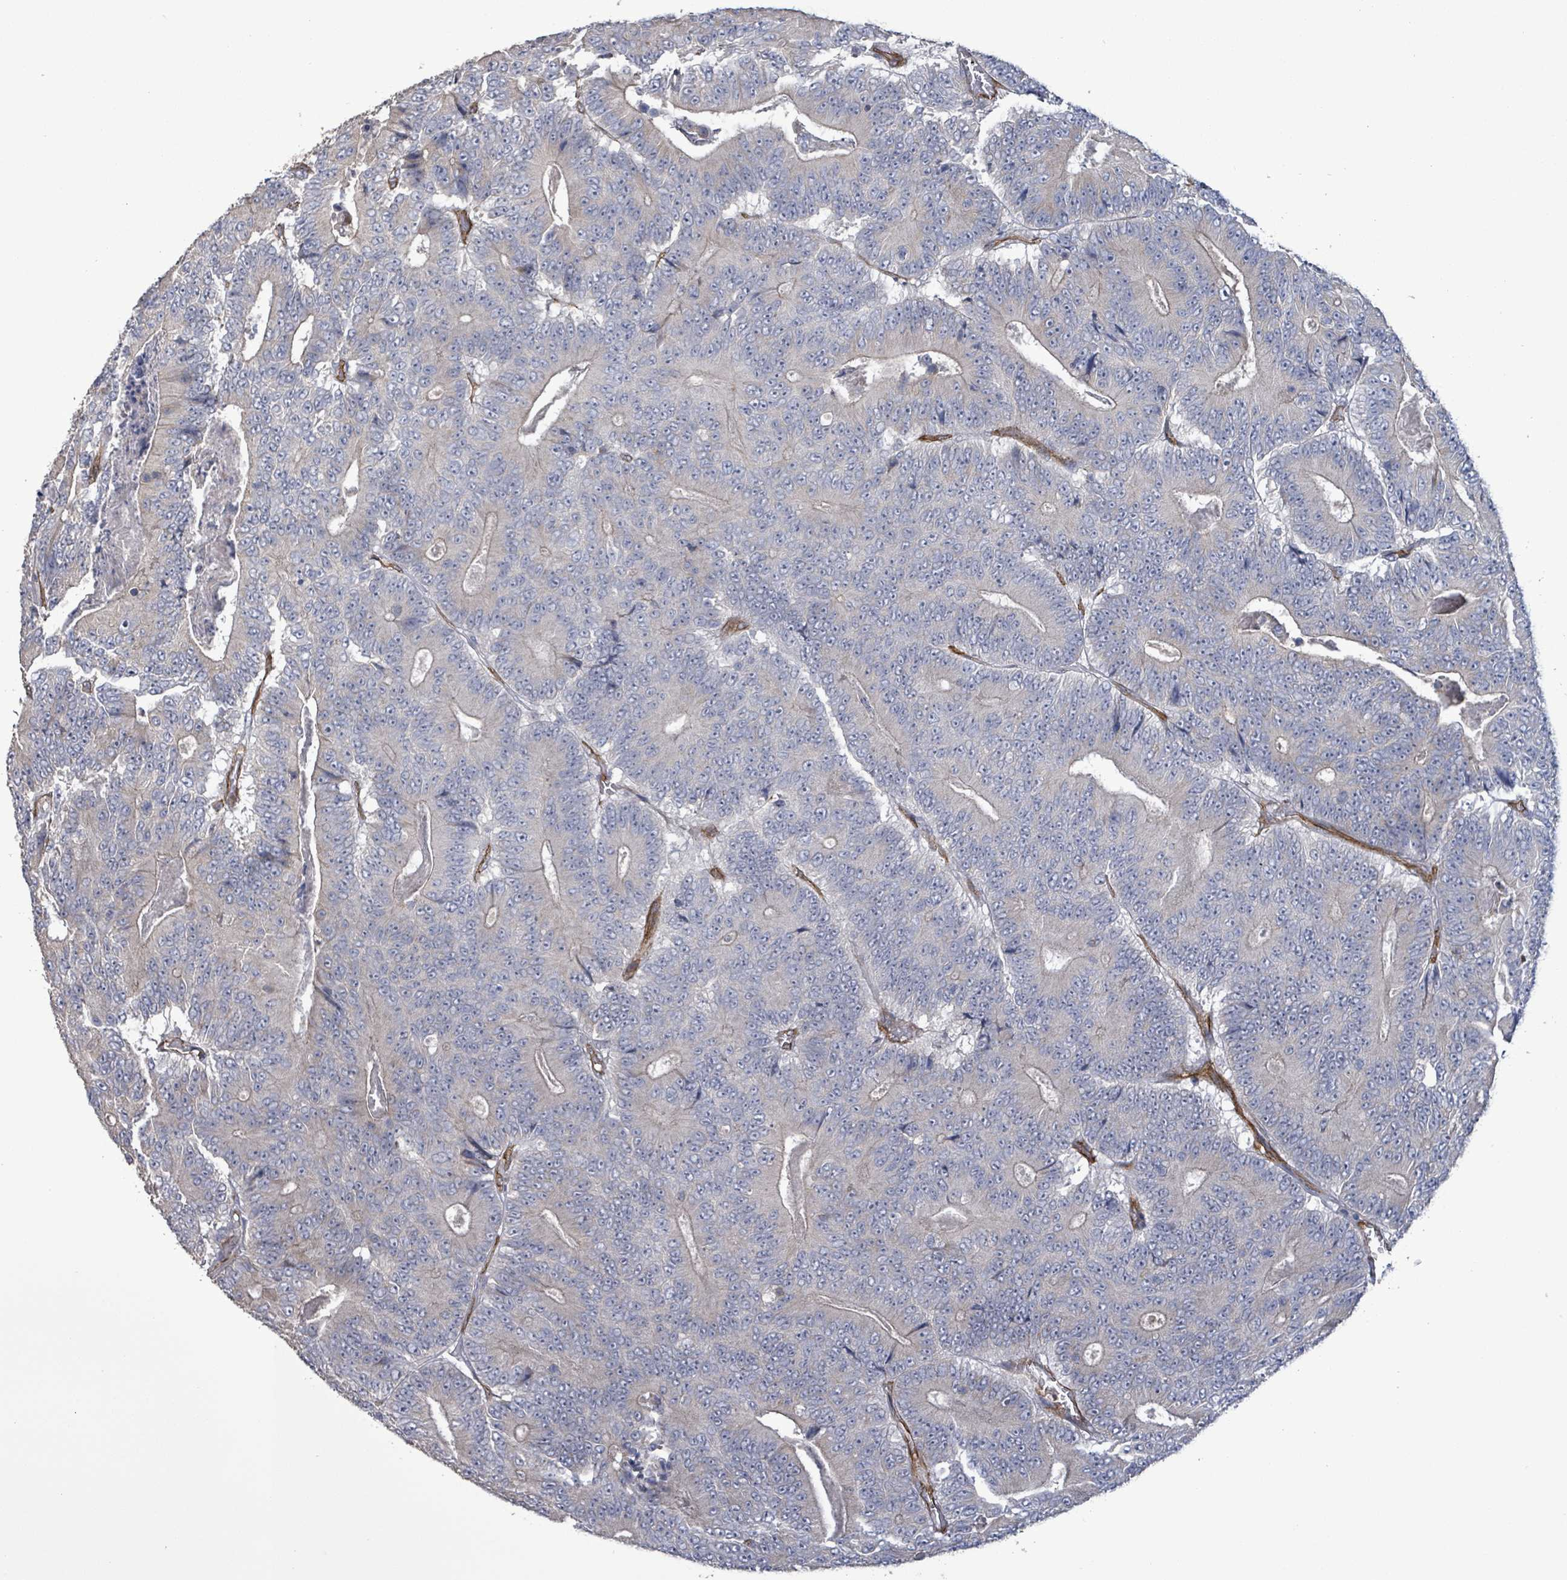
{"staining": {"intensity": "negative", "quantity": "none", "location": "none"}, "tissue": "colorectal cancer", "cell_type": "Tumor cells", "image_type": "cancer", "snomed": [{"axis": "morphology", "description": "Adenocarcinoma, NOS"}, {"axis": "topography", "description": "Colon"}], "caption": "Photomicrograph shows no significant protein positivity in tumor cells of colorectal cancer (adenocarcinoma).", "gene": "KANK3", "patient": {"sex": "male", "age": 83}}